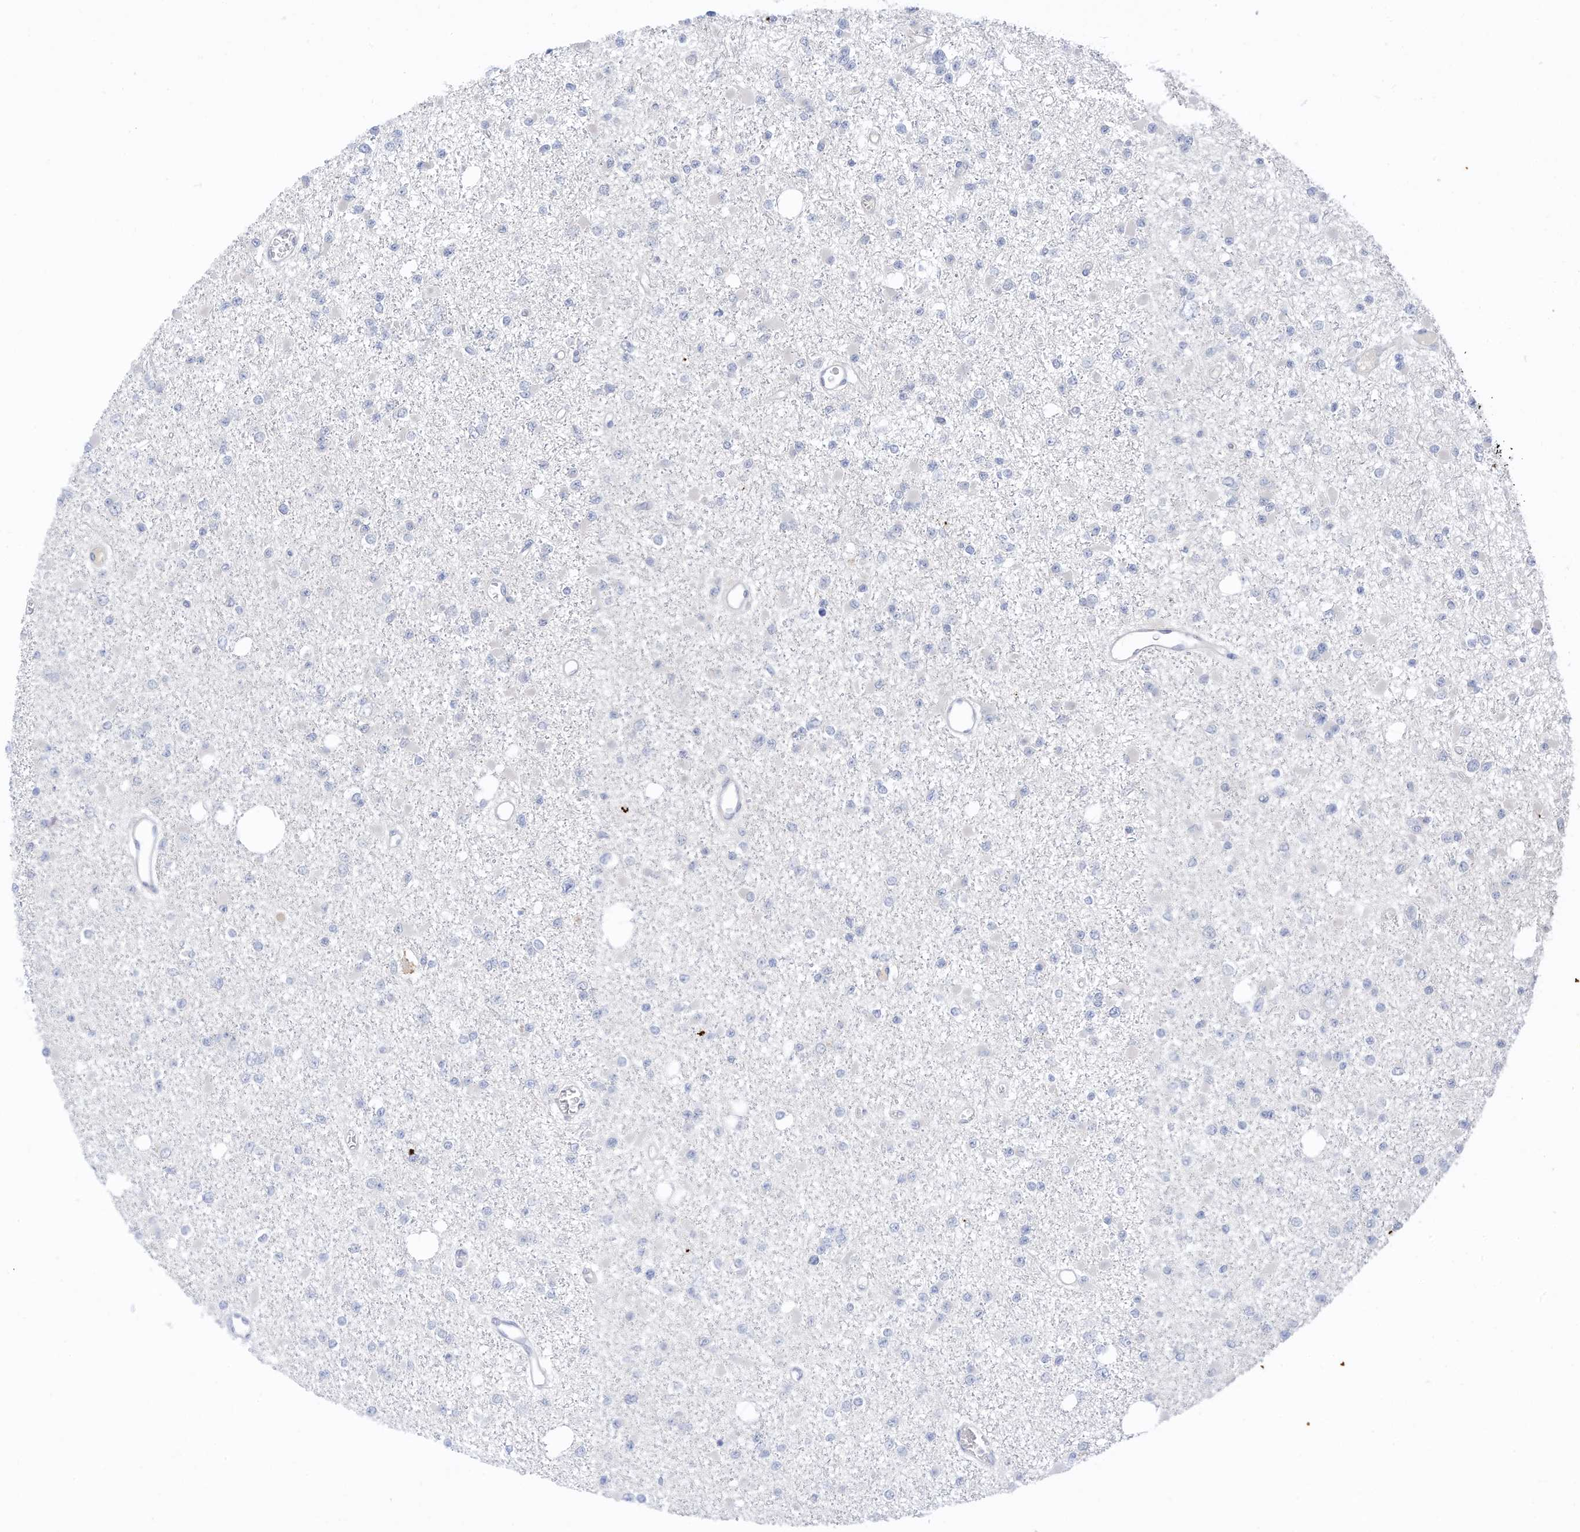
{"staining": {"intensity": "negative", "quantity": "none", "location": "none"}, "tissue": "glioma", "cell_type": "Tumor cells", "image_type": "cancer", "snomed": [{"axis": "morphology", "description": "Glioma, malignant, Low grade"}, {"axis": "topography", "description": "Brain"}], "caption": "The photomicrograph displays no significant staining in tumor cells of malignant low-grade glioma.", "gene": "REC8", "patient": {"sex": "female", "age": 22}}